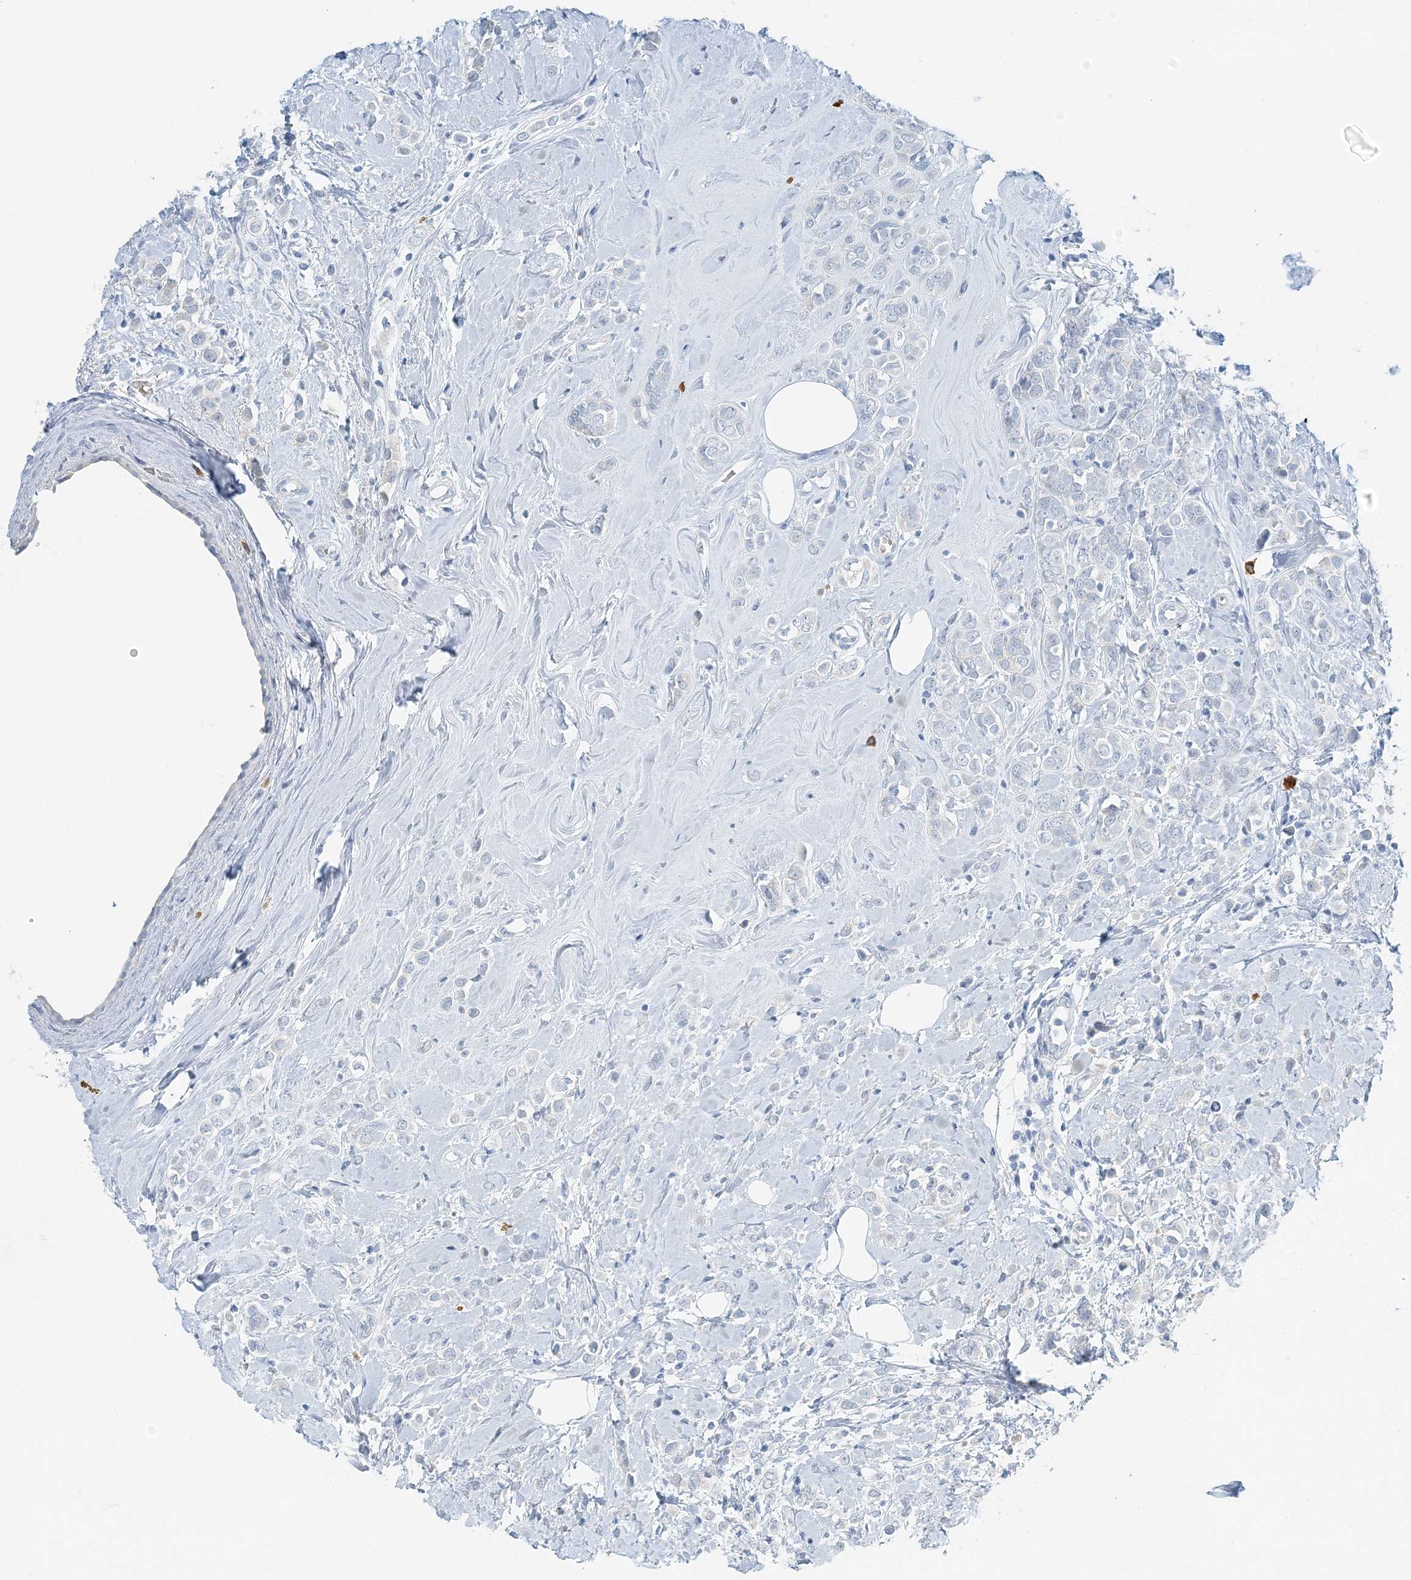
{"staining": {"intensity": "negative", "quantity": "none", "location": "none"}, "tissue": "breast cancer", "cell_type": "Tumor cells", "image_type": "cancer", "snomed": [{"axis": "morphology", "description": "Lobular carcinoma"}, {"axis": "topography", "description": "Breast"}], "caption": "Tumor cells are negative for brown protein staining in breast cancer (lobular carcinoma).", "gene": "VILL", "patient": {"sex": "female", "age": 47}}